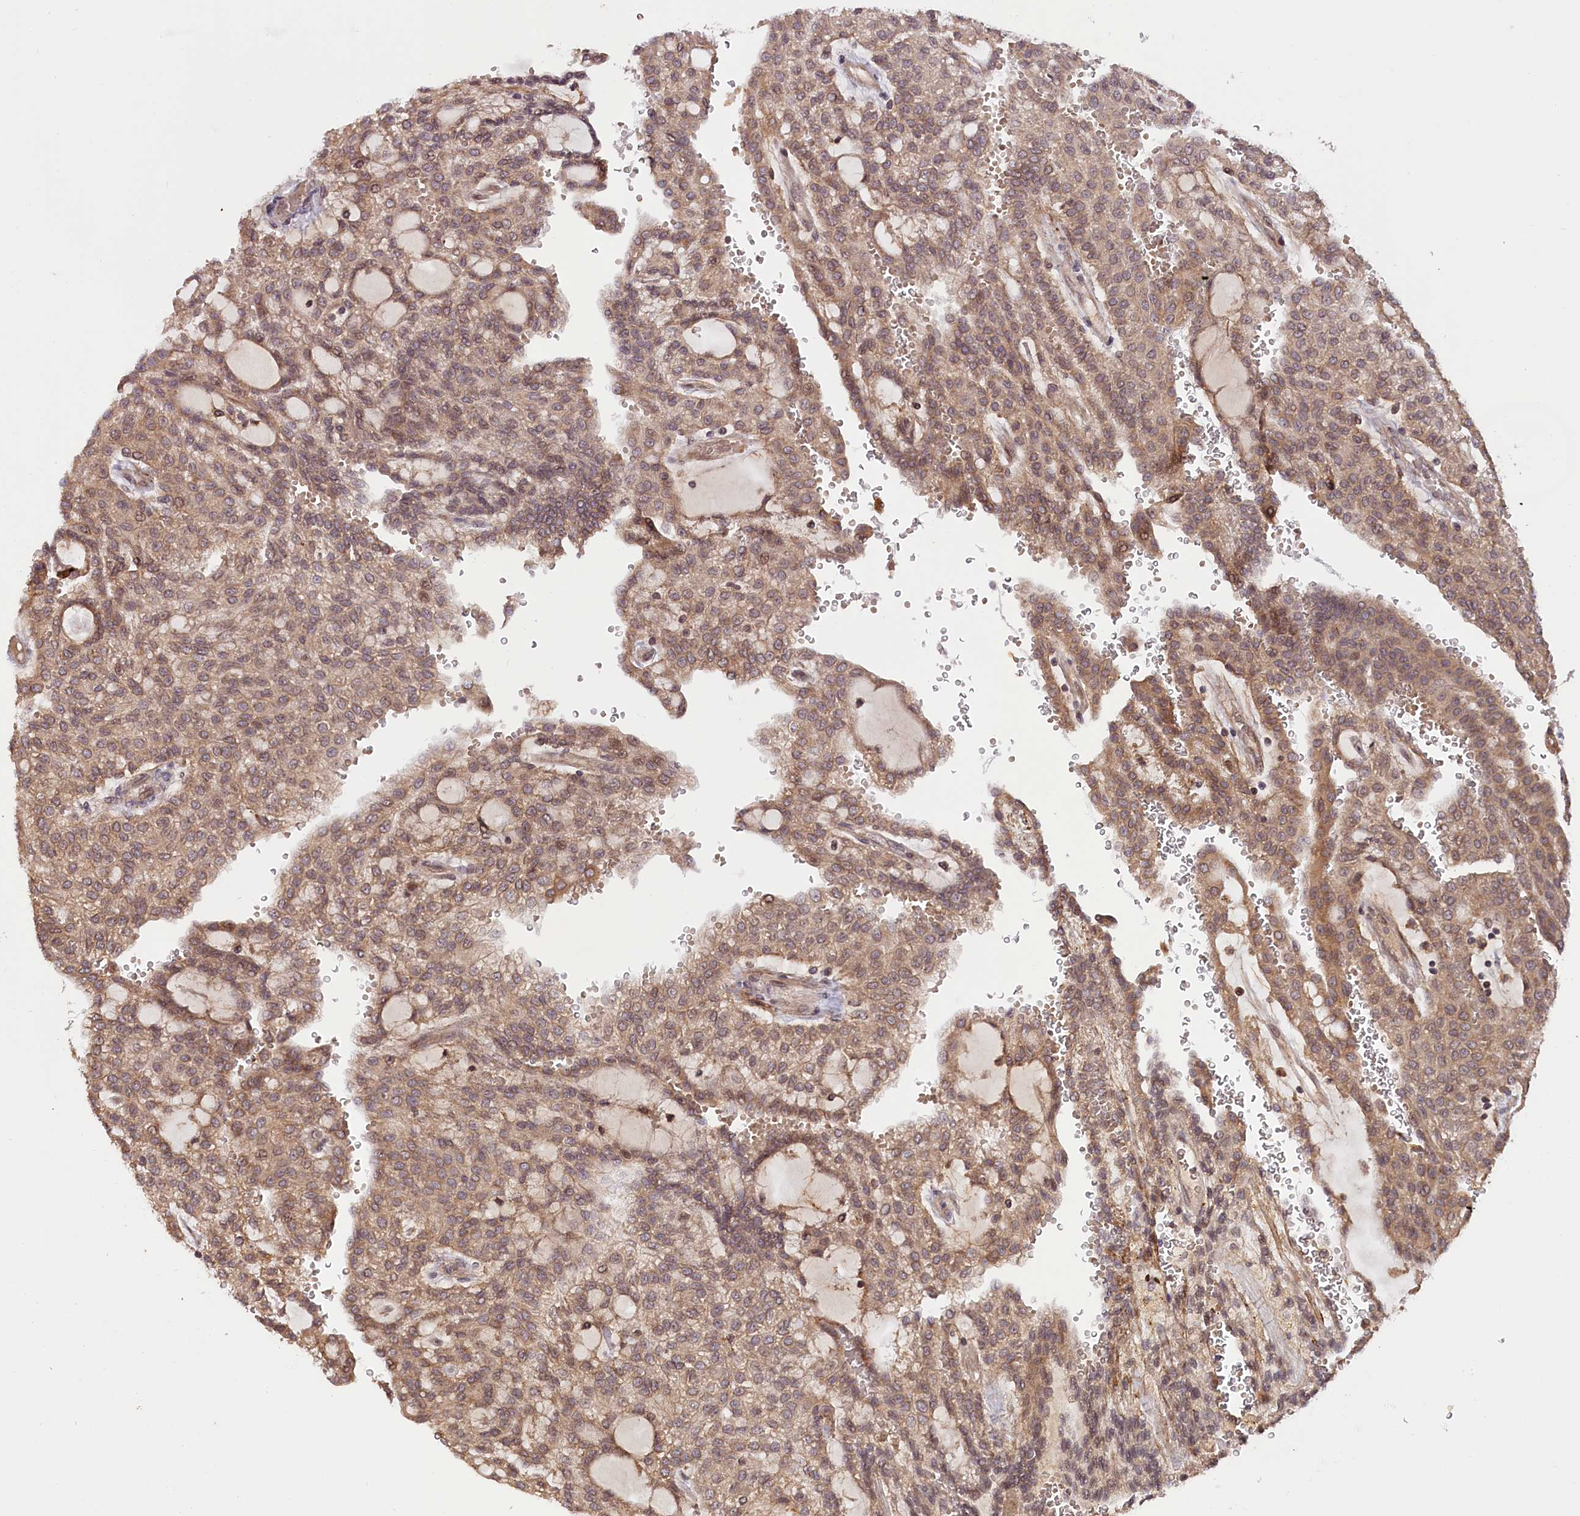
{"staining": {"intensity": "moderate", "quantity": ">75%", "location": "cytoplasmic/membranous,nuclear"}, "tissue": "renal cancer", "cell_type": "Tumor cells", "image_type": "cancer", "snomed": [{"axis": "morphology", "description": "Adenocarcinoma, NOS"}, {"axis": "topography", "description": "Kidney"}], "caption": "Protein expression analysis of renal cancer (adenocarcinoma) demonstrates moderate cytoplasmic/membranous and nuclear staining in about >75% of tumor cells. (DAB (3,3'-diaminobenzidine) IHC with brightfield microscopy, high magnification).", "gene": "ZNF480", "patient": {"sex": "male", "age": 63}}